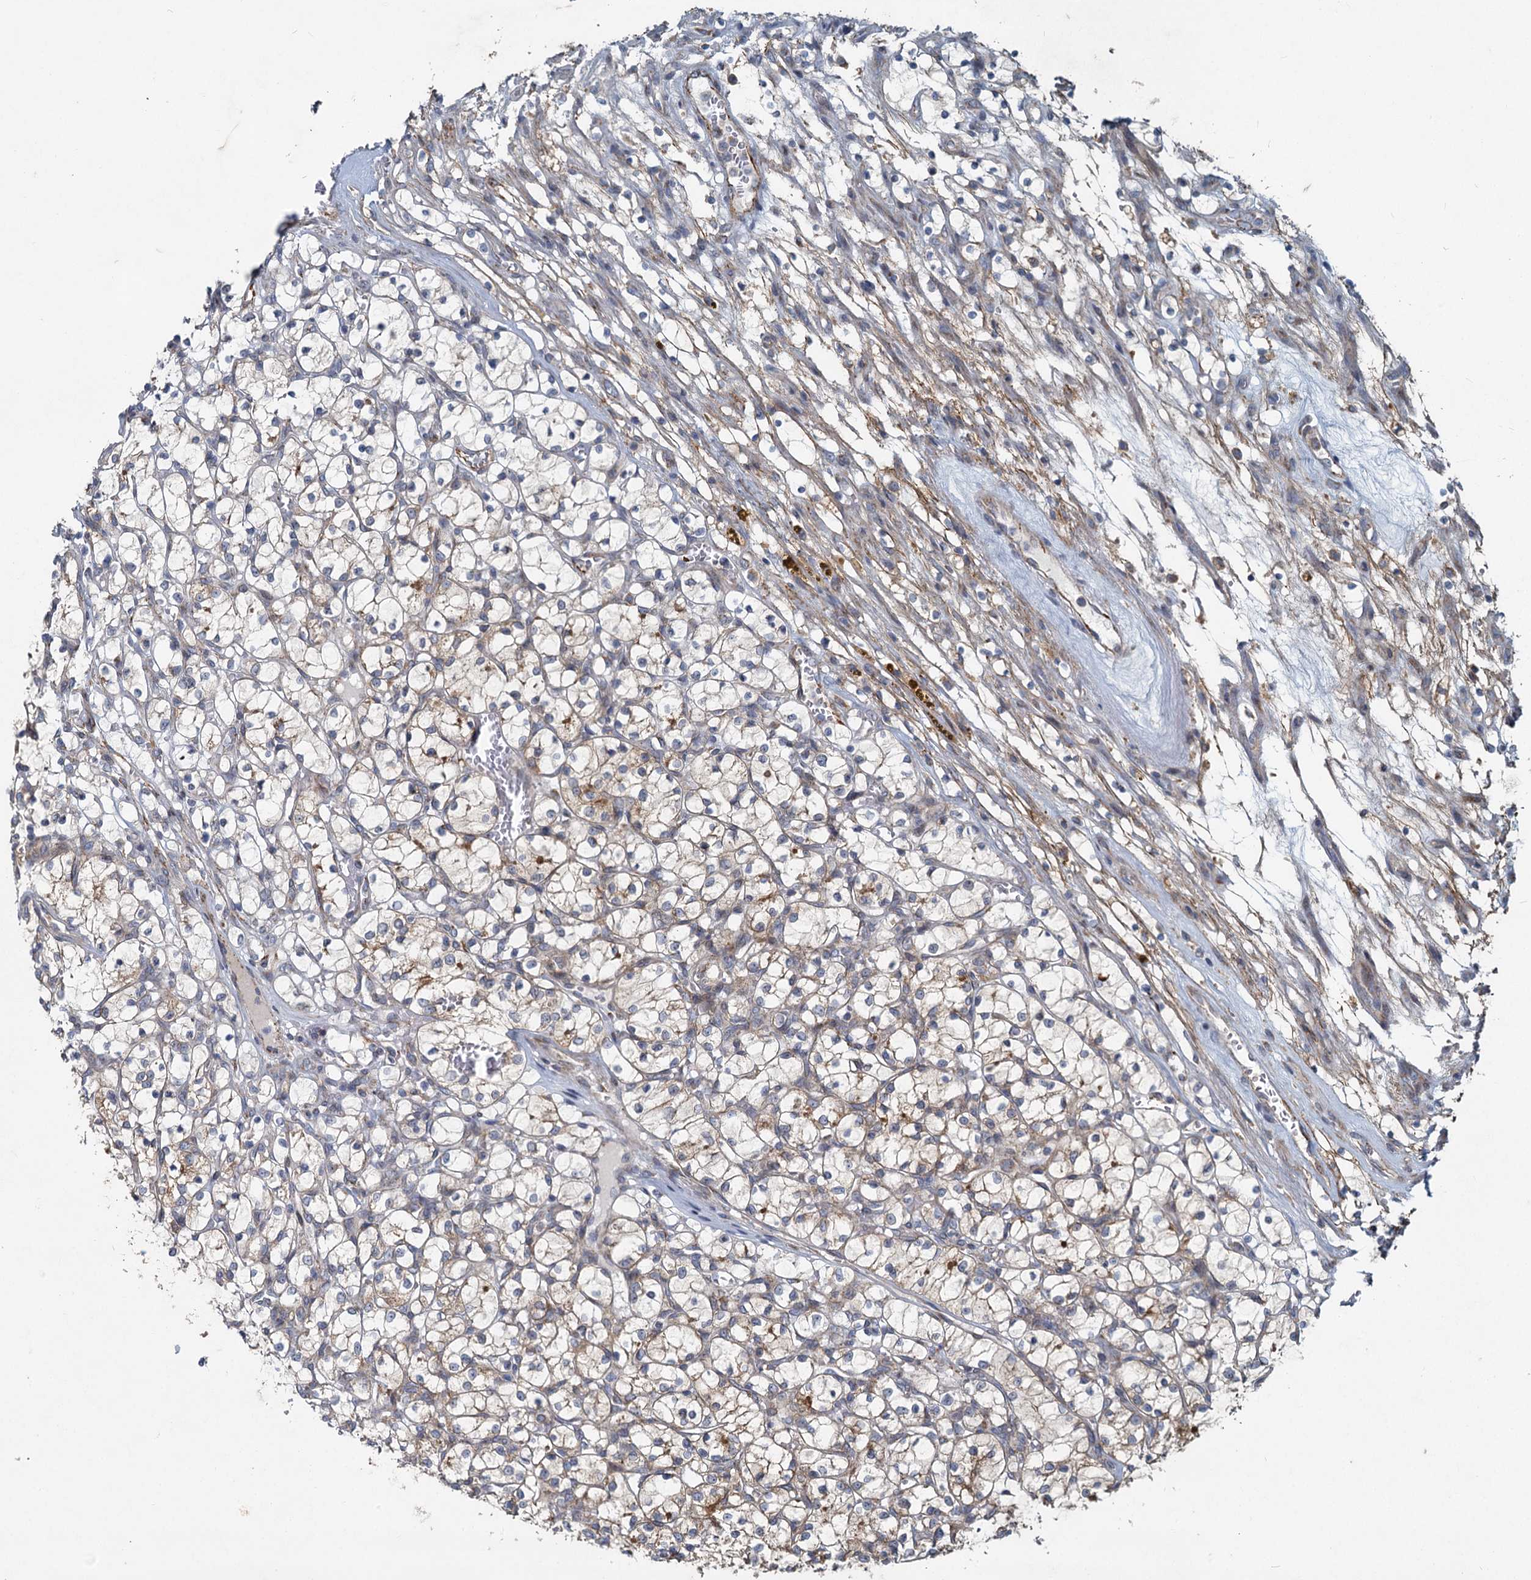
{"staining": {"intensity": "moderate", "quantity": "<25%", "location": "cytoplasmic/membranous"}, "tissue": "renal cancer", "cell_type": "Tumor cells", "image_type": "cancer", "snomed": [{"axis": "morphology", "description": "Adenocarcinoma, NOS"}, {"axis": "topography", "description": "Kidney"}], "caption": "Immunohistochemistry (IHC) of renal cancer (adenocarcinoma) shows low levels of moderate cytoplasmic/membranous positivity in approximately <25% of tumor cells. The protein of interest is shown in brown color, while the nuclei are stained blue.", "gene": "ADCY2", "patient": {"sex": "female", "age": 69}}